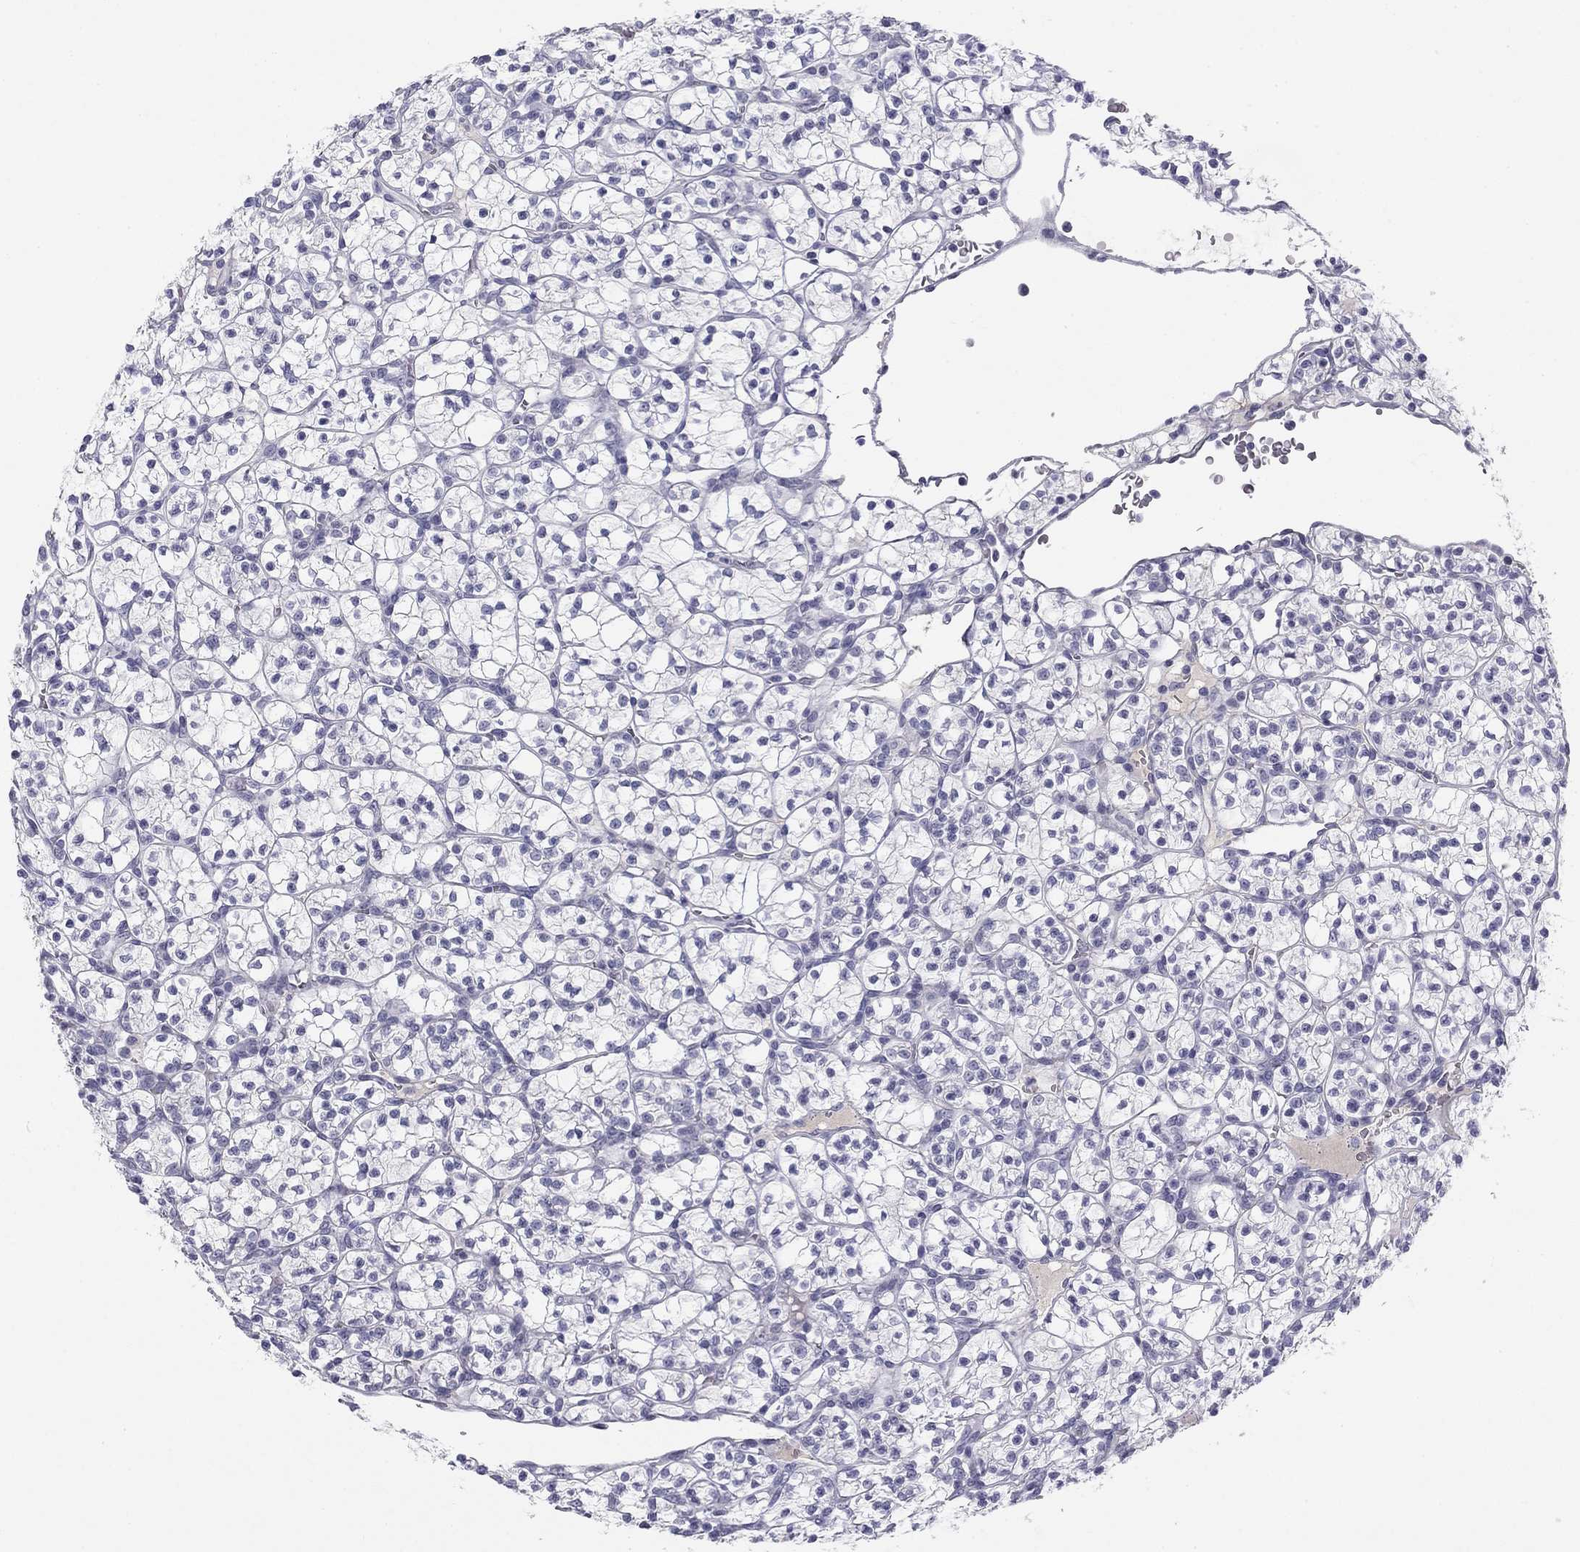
{"staining": {"intensity": "negative", "quantity": "none", "location": "none"}, "tissue": "renal cancer", "cell_type": "Tumor cells", "image_type": "cancer", "snomed": [{"axis": "morphology", "description": "Adenocarcinoma, NOS"}, {"axis": "topography", "description": "Kidney"}], "caption": "Immunohistochemical staining of human renal cancer displays no significant expression in tumor cells. The staining is performed using DAB (3,3'-diaminobenzidine) brown chromogen with nuclei counter-stained in using hematoxylin.", "gene": "TFAP2B", "patient": {"sex": "female", "age": 89}}